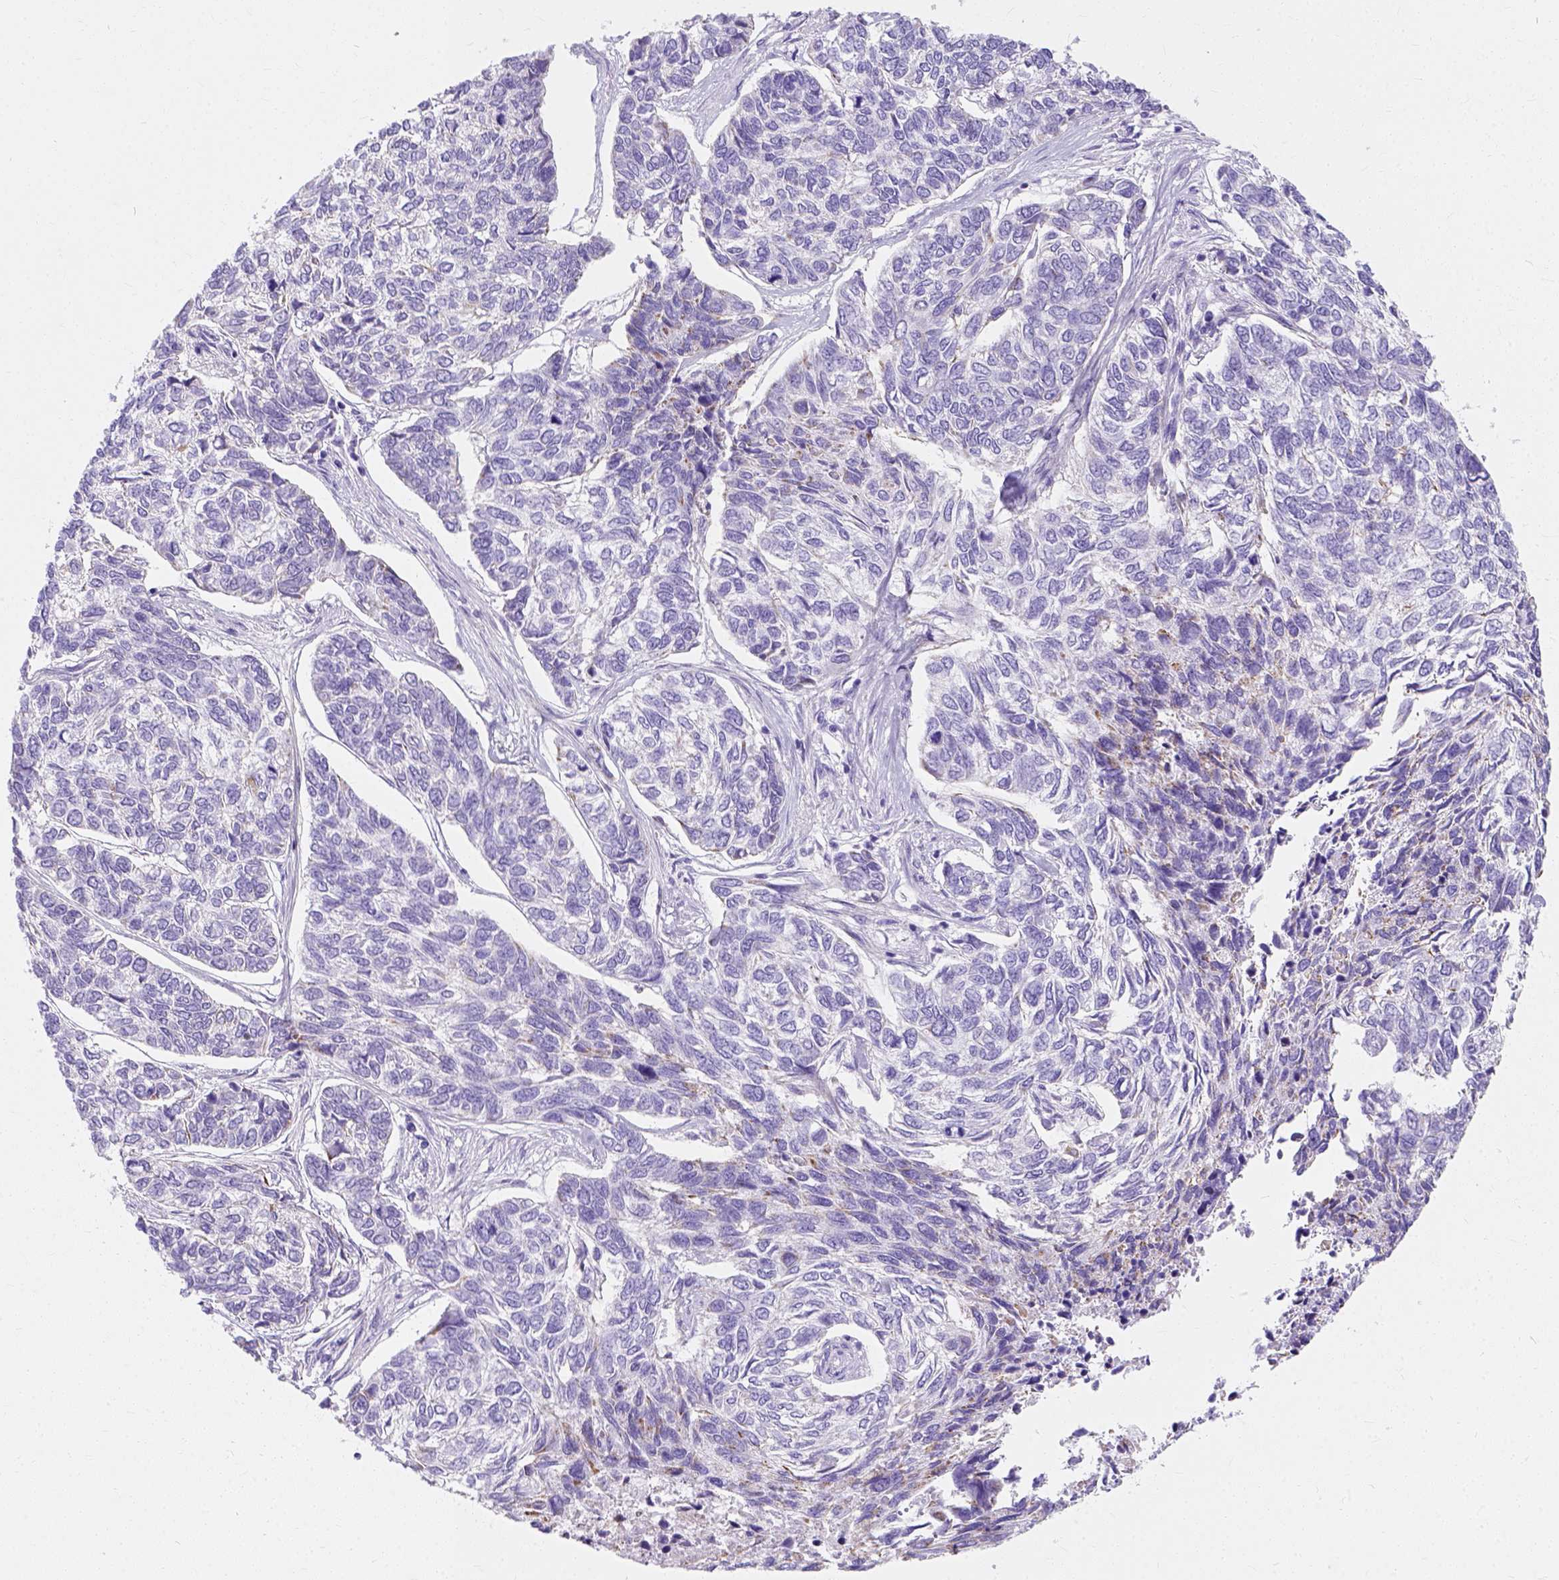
{"staining": {"intensity": "negative", "quantity": "none", "location": "none"}, "tissue": "skin cancer", "cell_type": "Tumor cells", "image_type": "cancer", "snomed": [{"axis": "morphology", "description": "Basal cell carcinoma"}, {"axis": "topography", "description": "Skin"}], "caption": "This is an immunohistochemistry (IHC) image of basal cell carcinoma (skin). There is no expression in tumor cells.", "gene": "MYH15", "patient": {"sex": "female", "age": 65}}